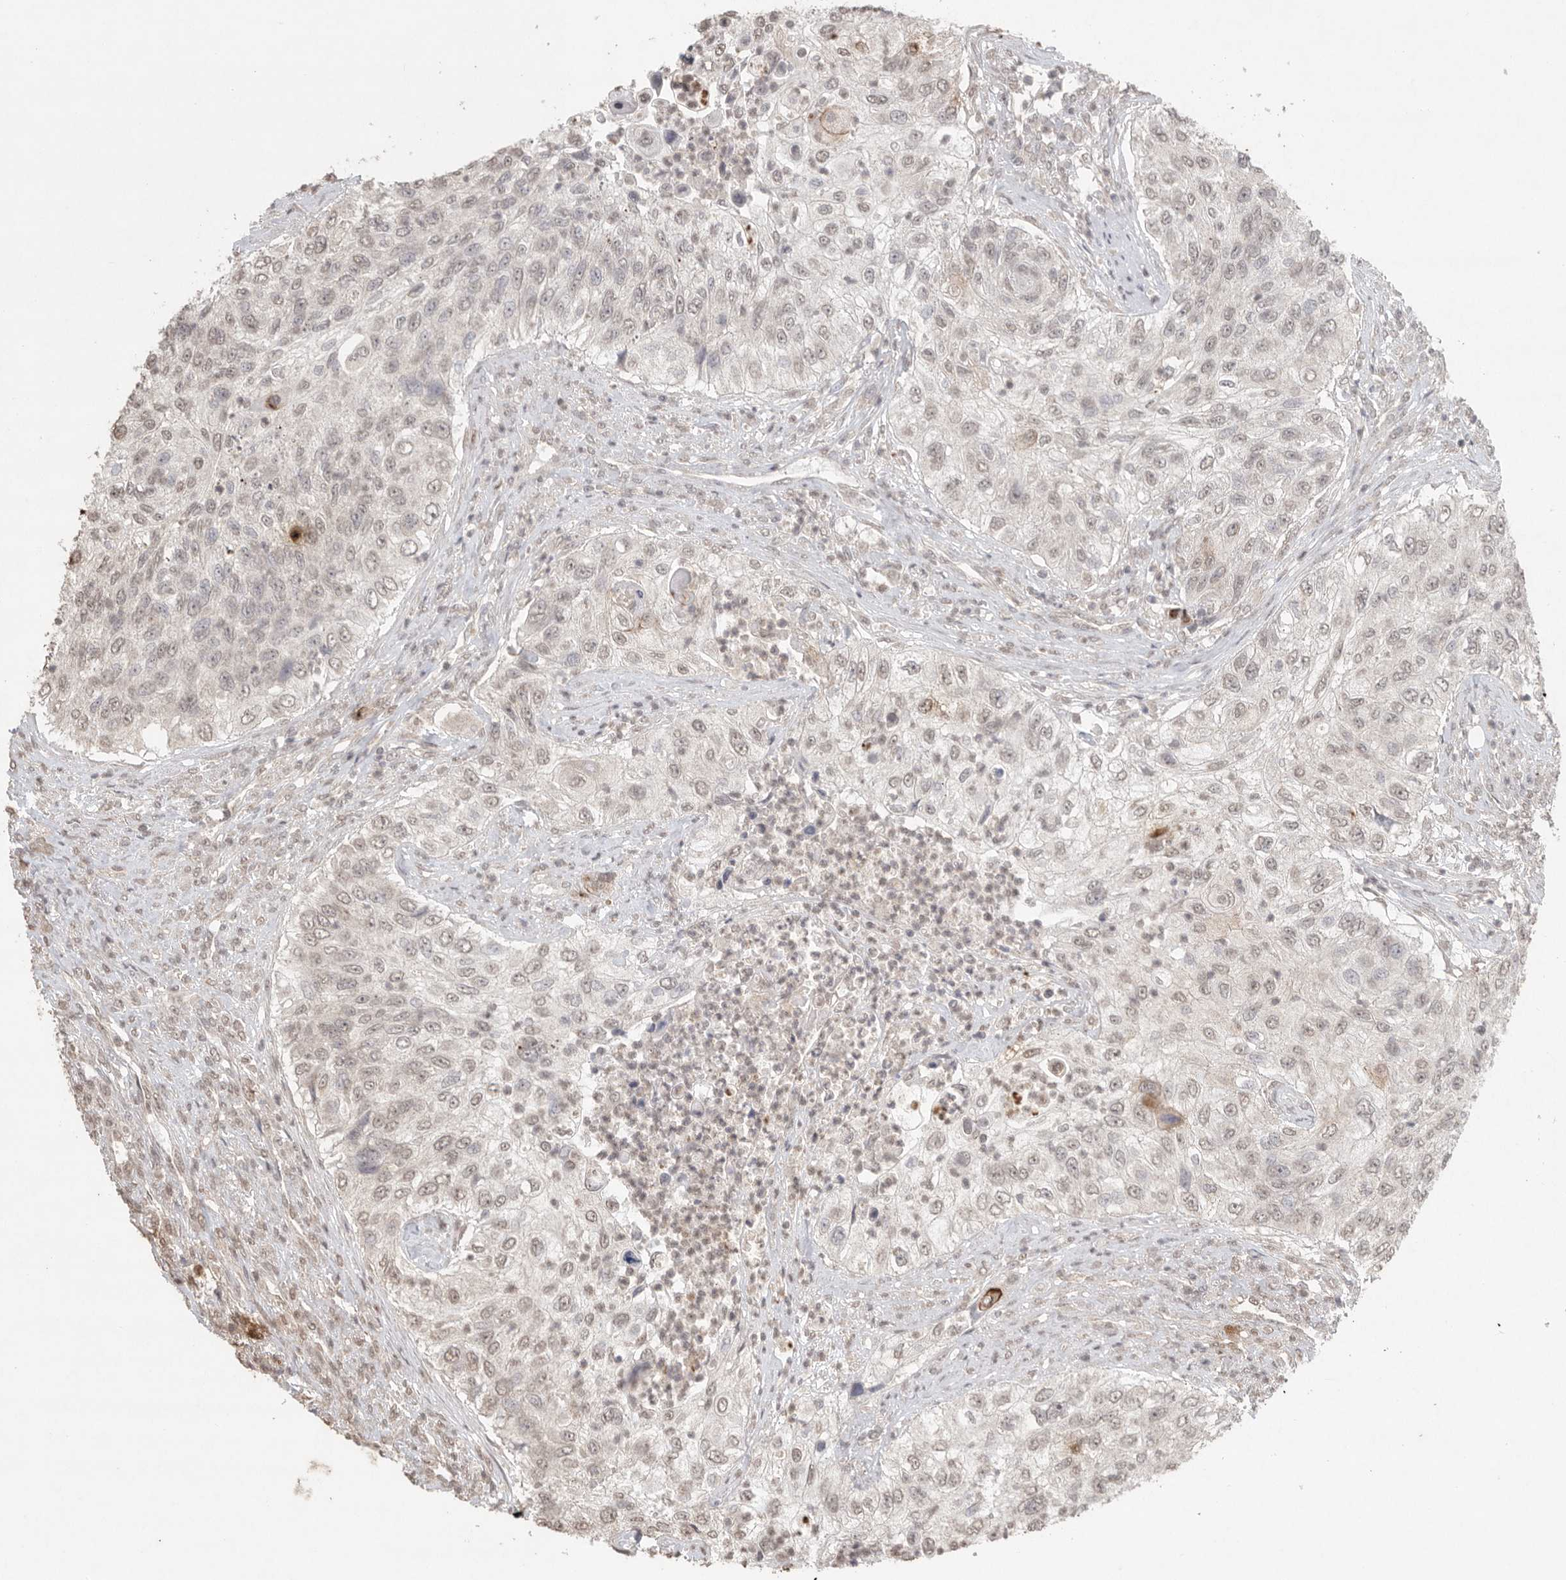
{"staining": {"intensity": "weak", "quantity": ">75%", "location": "nuclear"}, "tissue": "urothelial cancer", "cell_type": "Tumor cells", "image_type": "cancer", "snomed": [{"axis": "morphology", "description": "Urothelial carcinoma, High grade"}, {"axis": "topography", "description": "Urinary bladder"}], "caption": "Immunohistochemistry (DAB (3,3'-diaminobenzidine)) staining of human urothelial cancer reveals weak nuclear protein expression in about >75% of tumor cells.", "gene": "KLK5", "patient": {"sex": "female", "age": 60}}